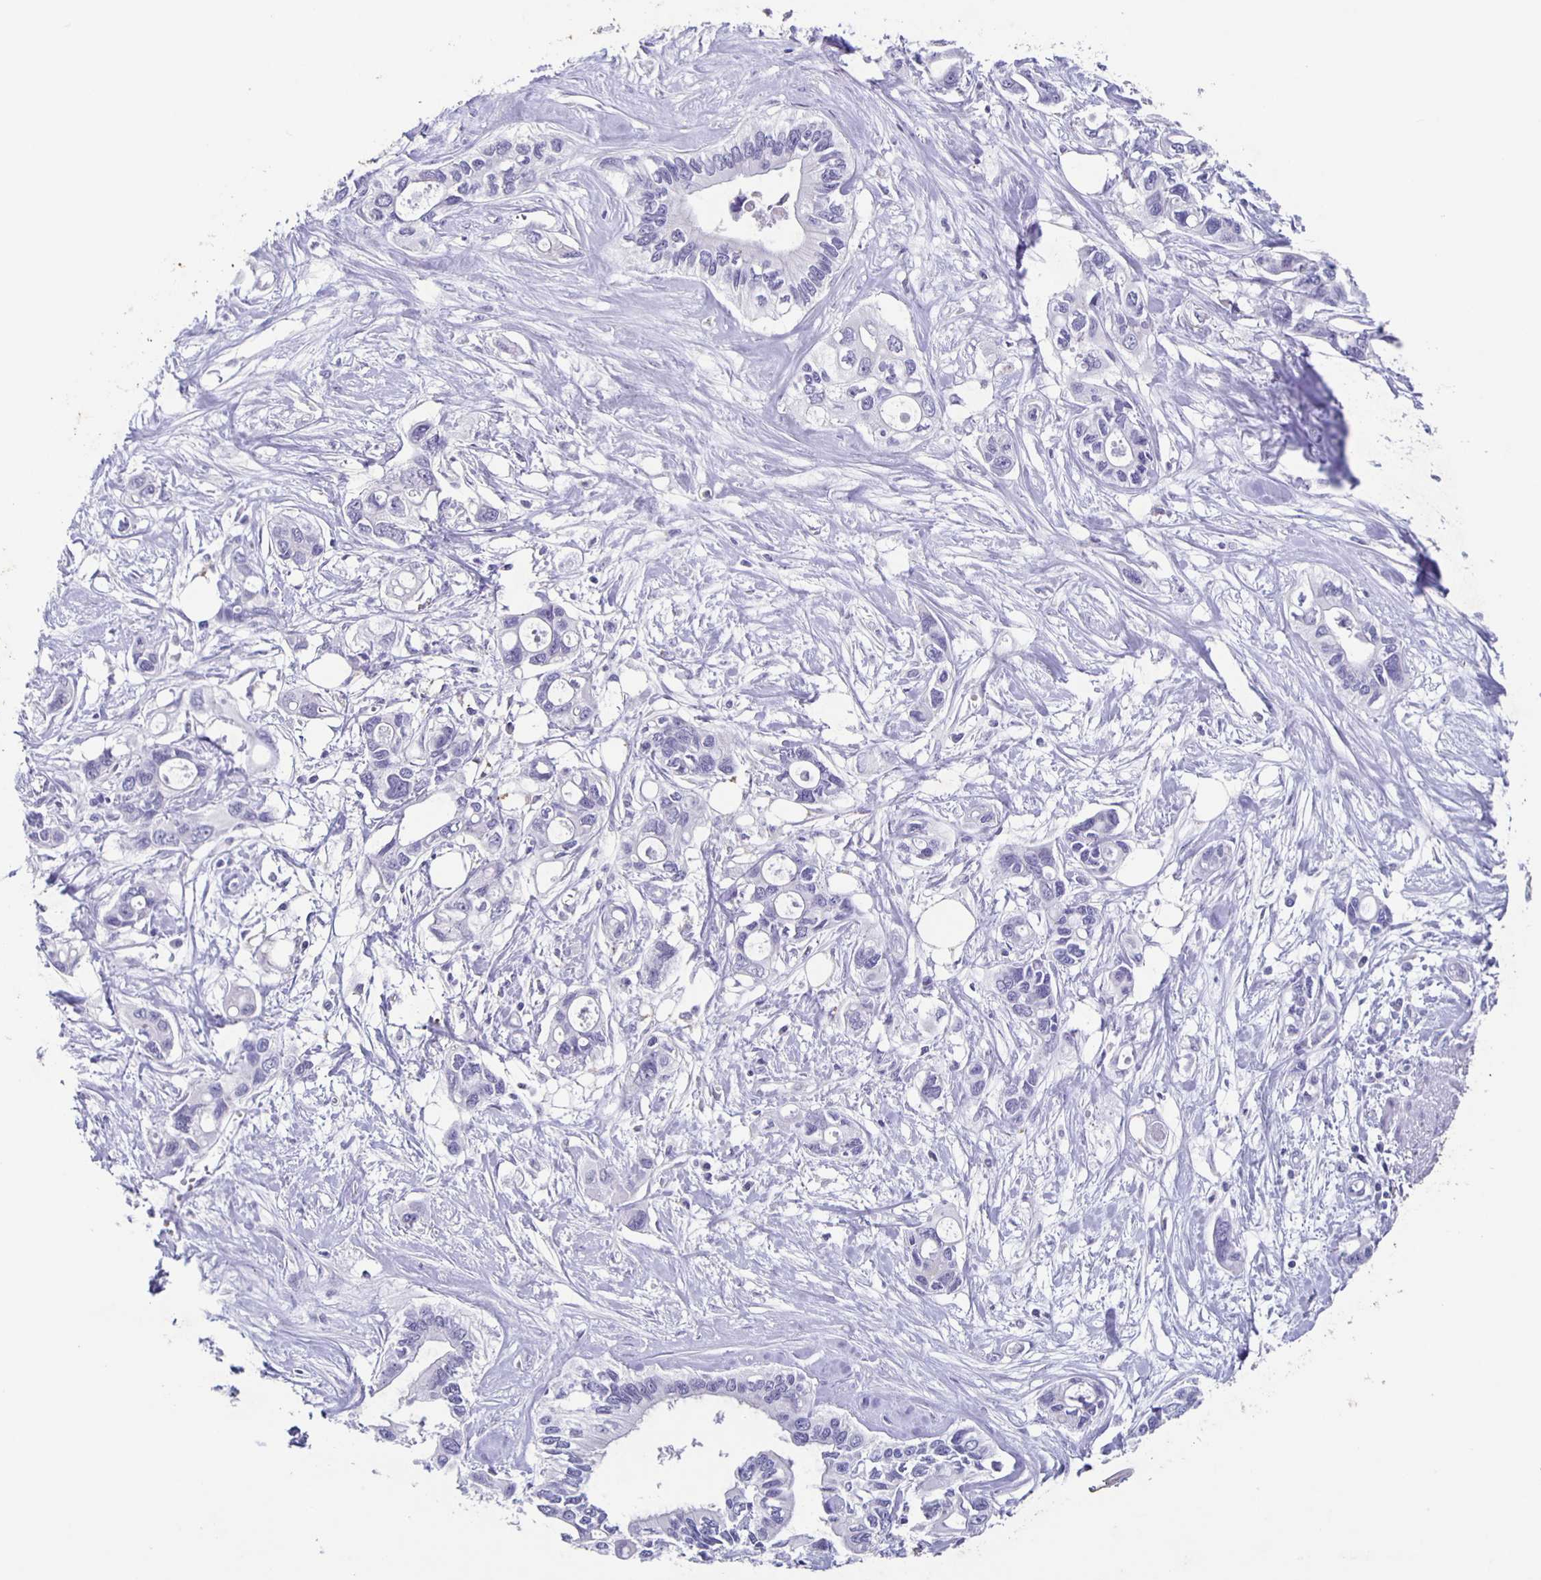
{"staining": {"intensity": "negative", "quantity": "none", "location": "none"}, "tissue": "pancreatic cancer", "cell_type": "Tumor cells", "image_type": "cancer", "snomed": [{"axis": "morphology", "description": "Adenocarcinoma, NOS"}, {"axis": "topography", "description": "Pancreas"}], "caption": "A histopathology image of human pancreatic cancer (adenocarcinoma) is negative for staining in tumor cells.", "gene": "CARNS1", "patient": {"sex": "male", "age": 60}}